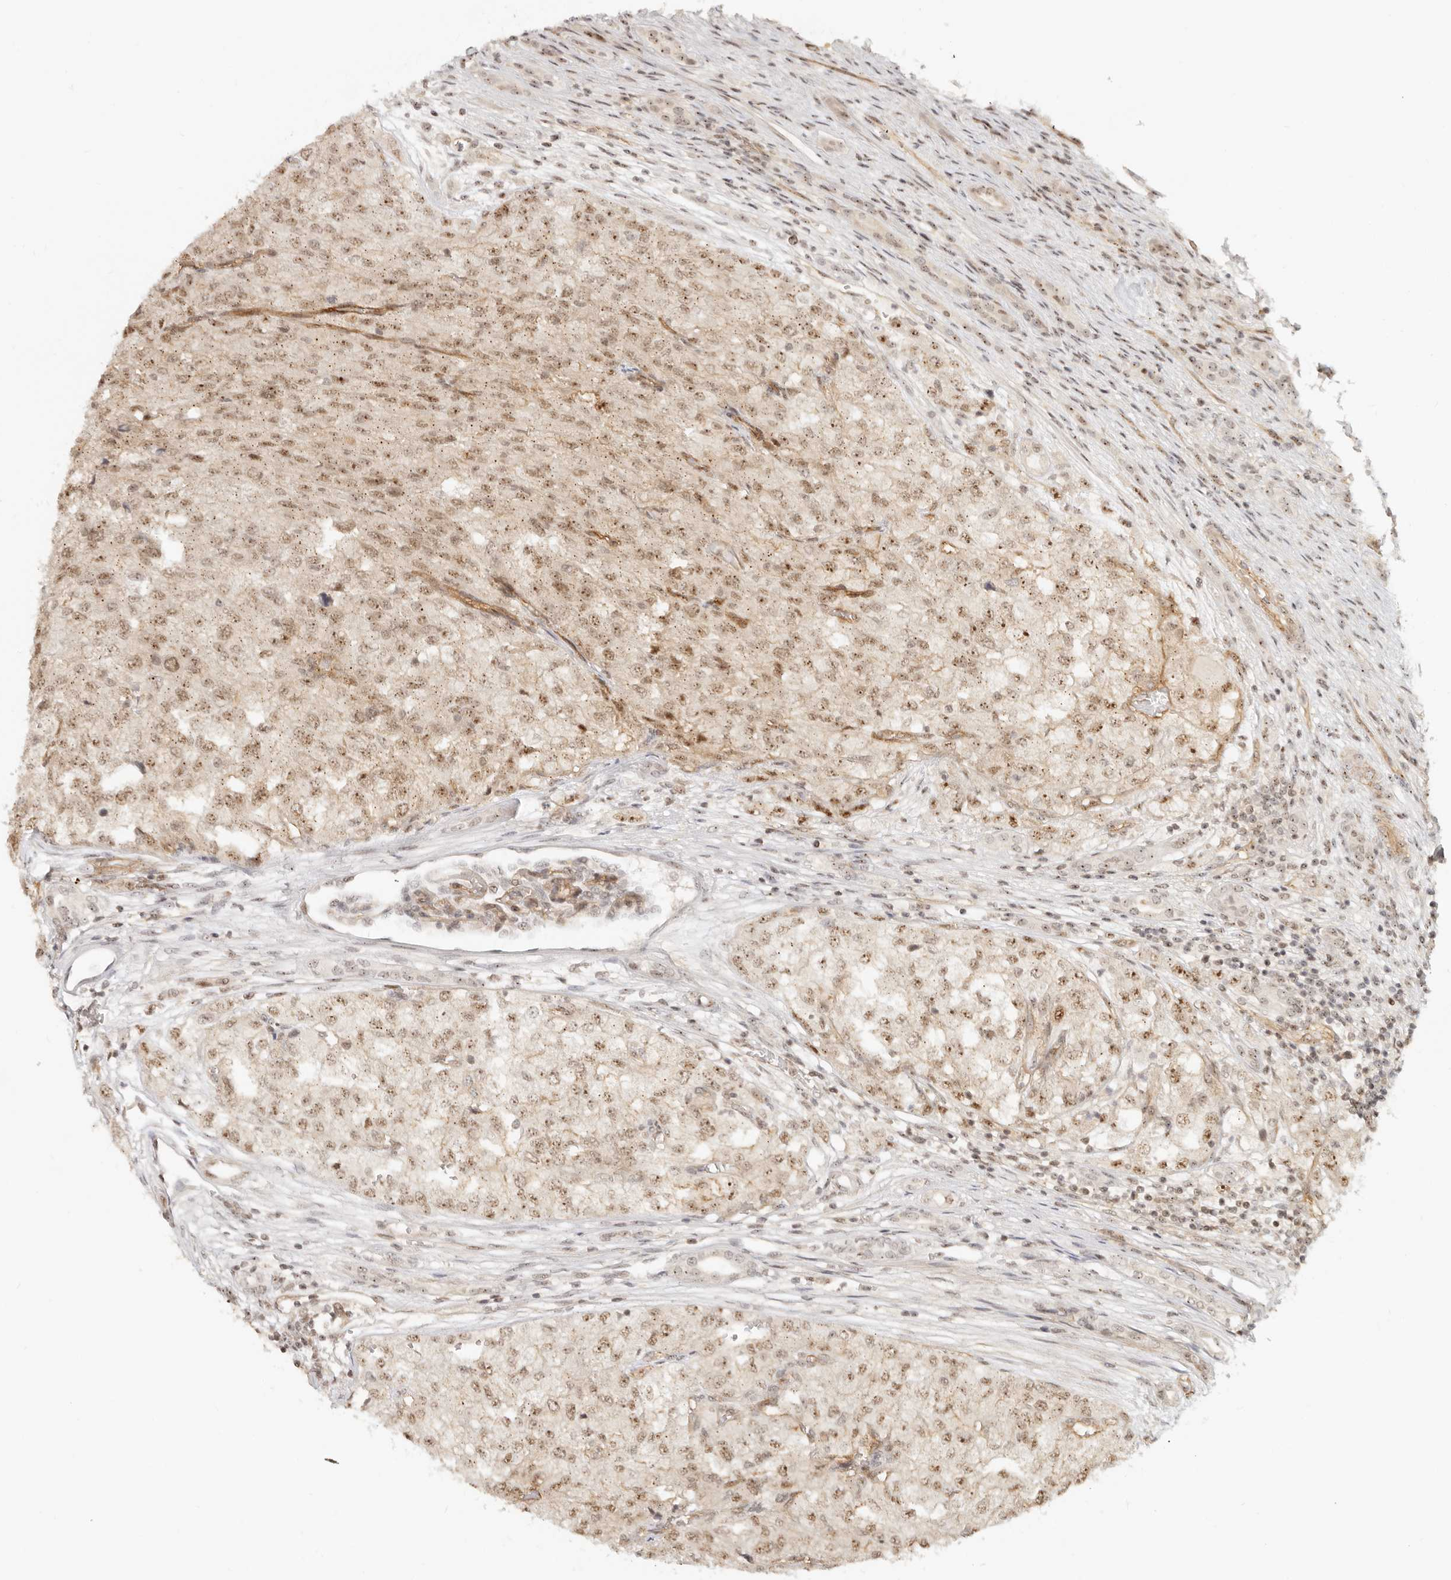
{"staining": {"intensity": "moderate", "quantity": ">75%", "location": "nuclear"}, "tissue": "renal cancer", "cell_type": "Tumor cells", "image_type": "cancer", "snomed": [{"axis": "morphology", "description": "Adenocarcinoma, NOS"}, {"axis": "topography", "description": "Kidney"}], "caption": "Tumor cells display moderate nuclear positivity in approximately >75% of cells in adenocarcinoma (renal). (DAB (3,3'-diaminobenzidine) IHC, brown staining for protein, blue staining for nuclei).", "gene": "BAP1", "patient": {"sex": "female", "age": 54}}